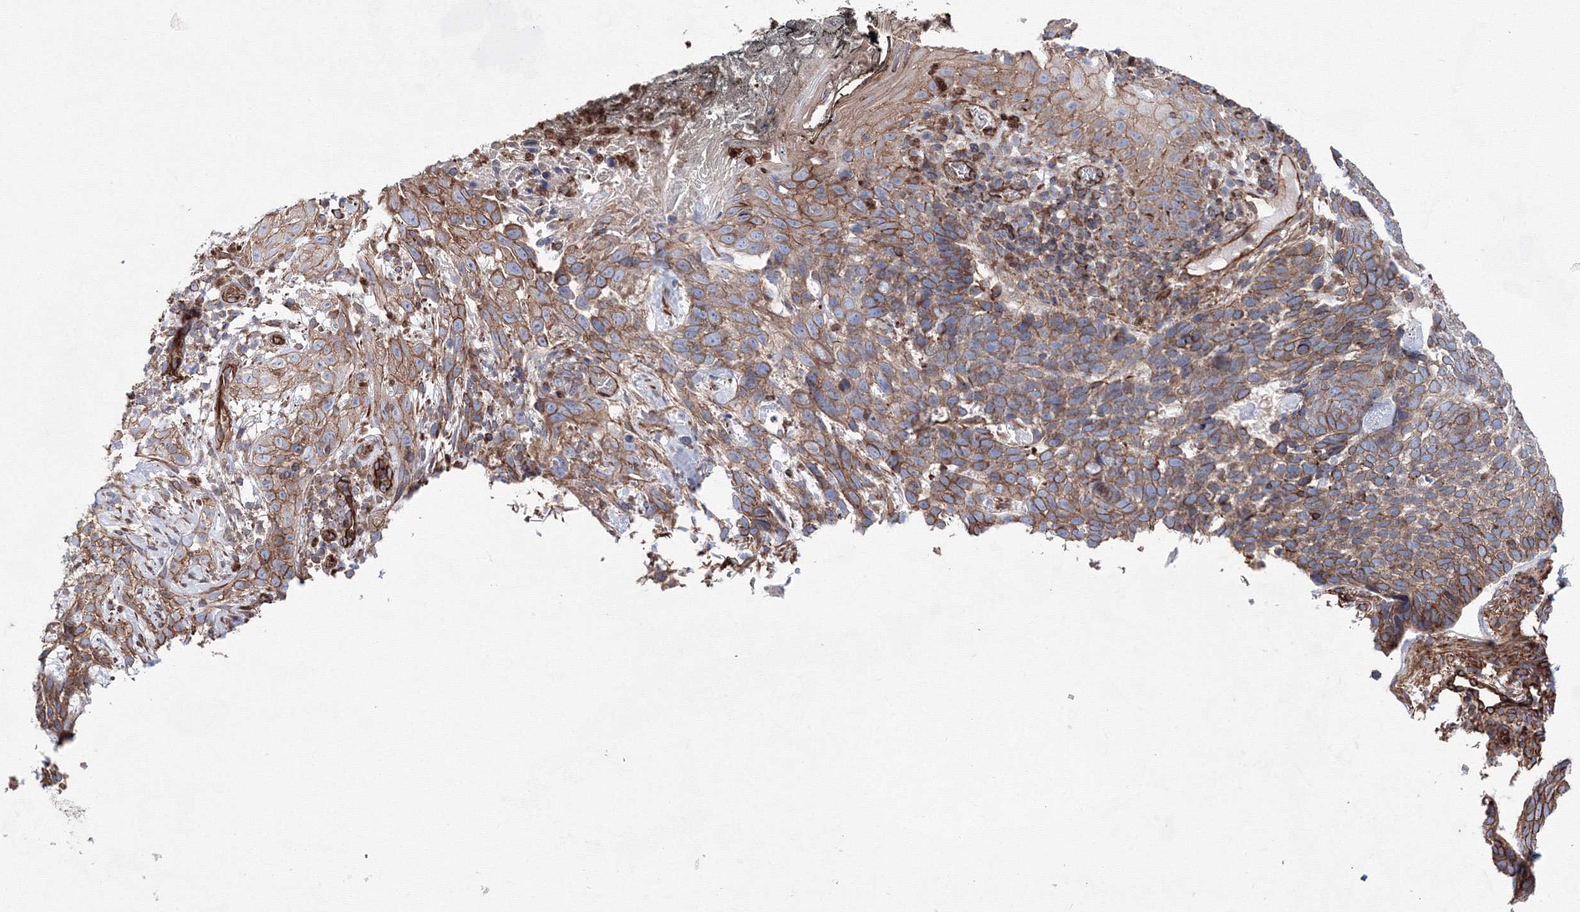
{"staining": {"intensity": "moderate", "quantity": ">75%", "location": "cytoplasmic/membranous"}, "tissue": "skin cancer", "cell_type": "Tumor cells", "image_type": "cancer", "snomed": [{"axis": "morphology", "description": "Basal cell carcinoma"}, {"axis": "topography", "description": "Skin"}], "caption": "Approximately >75% of tumor cells in human skin cancer (basal cell carcinoma) reveal moderate cytoplasmic/membranous protein staining as visualized by brown immunohistochemical staining.", "gene": "ANKRD37", "patient": {"sex": "female", "age": 64}}